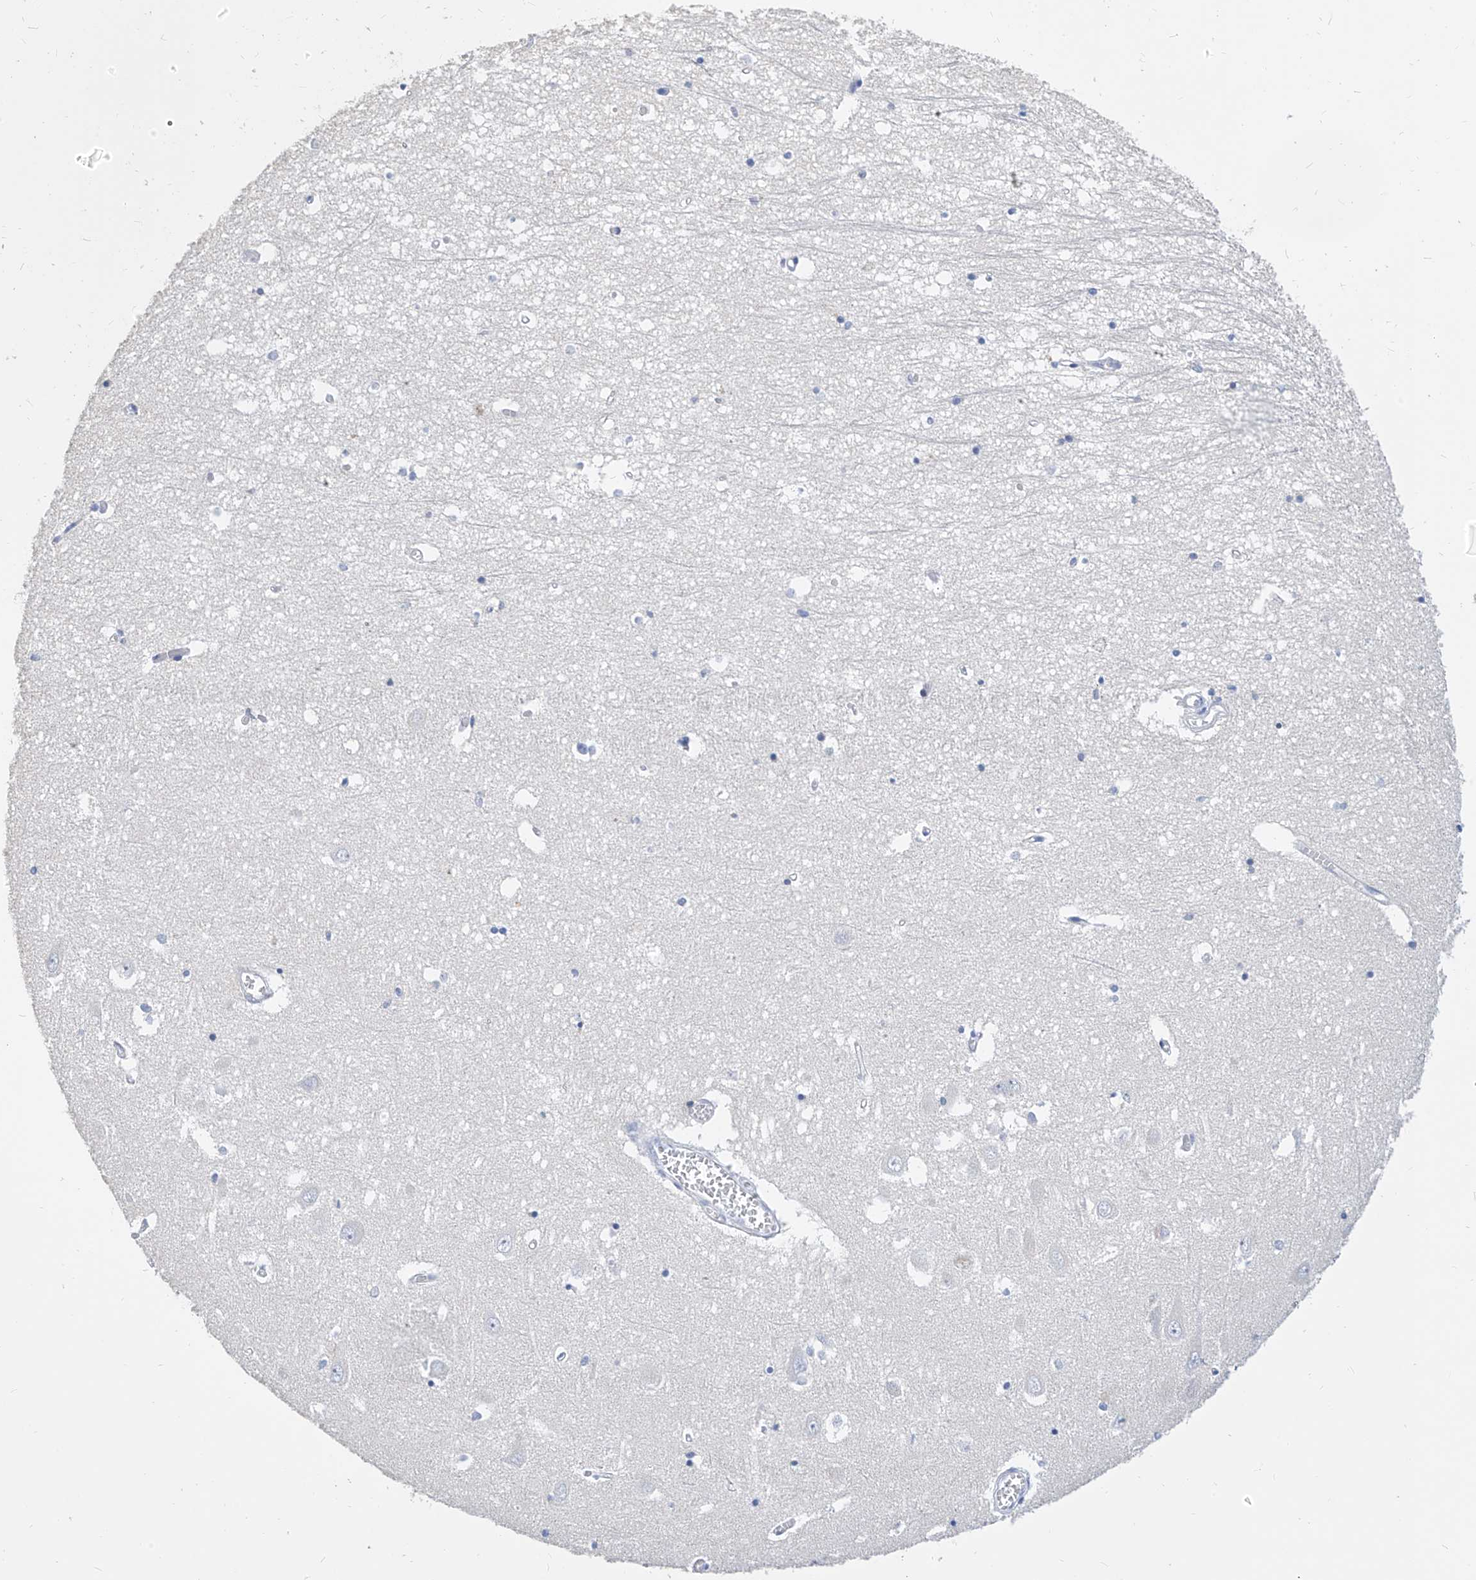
{"staining": {"intensity": "negative", "quantity": "none", "location": "none"}, "tissue": "hippocampus", "cell_type": "Glial cells", "image_type": "normal", "snomed": [{"axis": "morphology", "description": "Normal tissue, NOS"}, {"axis": "topography", "description": "Hippocampus"}], "caption": "The photomicrograph demonstrates no significant staining in glial cells of hippocampus.", "gene": "ZZEF1", "patient": {"sex": "male", "age": 70}}